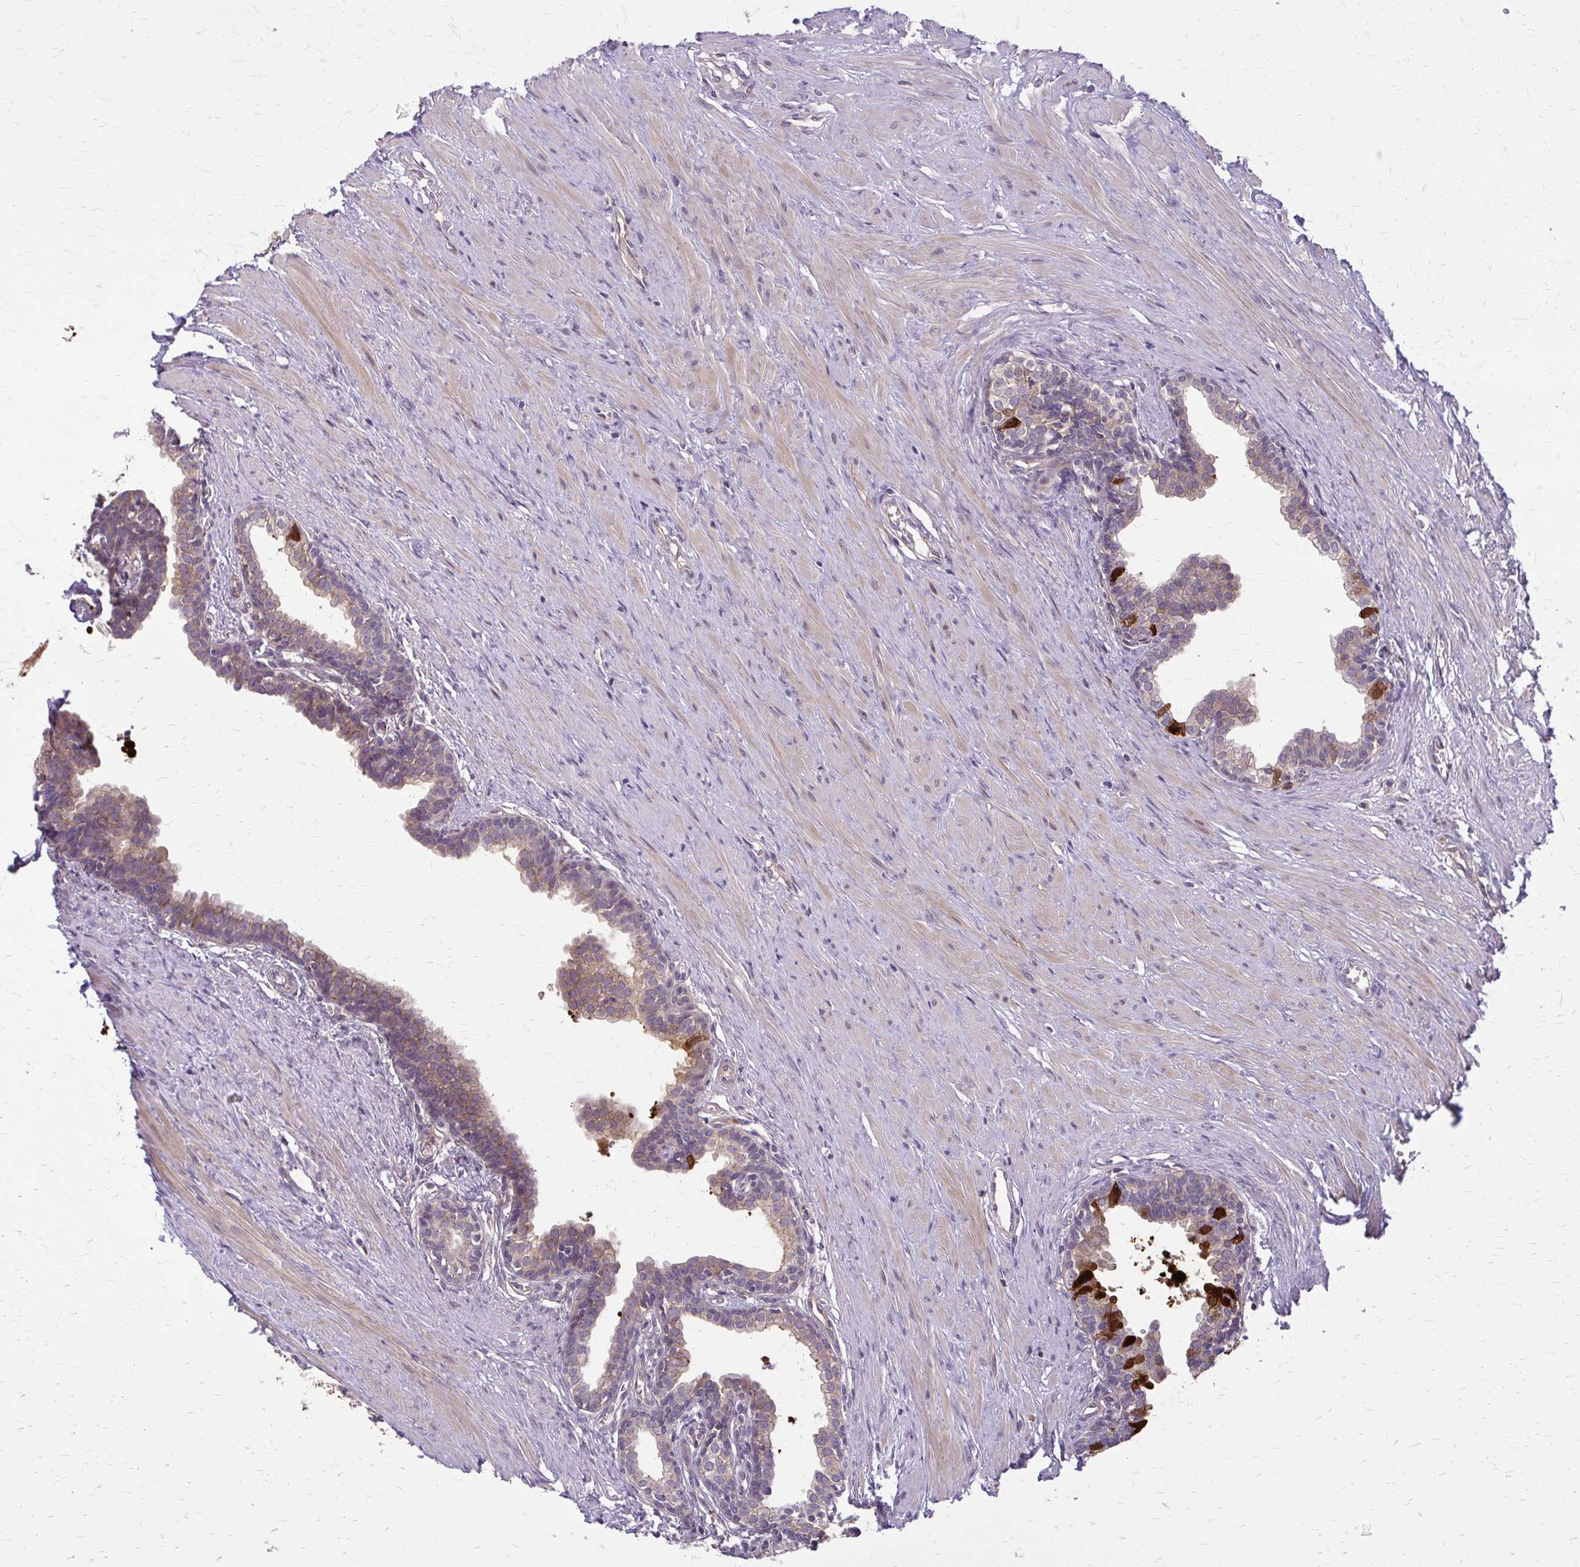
{"staining": {"intensity": "strong", "quantity": "<25%", "location": "cytoplasmic/membranous"}, "tissue": "prostate", "cell_type": "Glandular cells", "image_type": "normal", "snomed": [{"axis": "morphology", "description": "Normal tissue, NOS"}, {"axis": "topography", "description": "Prostate"}, {"axis": "topography", "description": "Peripheral nerve tissue"}], "caption": "Protein staining by immunohistochemistry reveals strong cytoplasmic/membranous expression in approximately <25% of glandular cells in benign prostate.", "gene": "OXNAD1", "patient": {"sex": "male", "age": 55}}